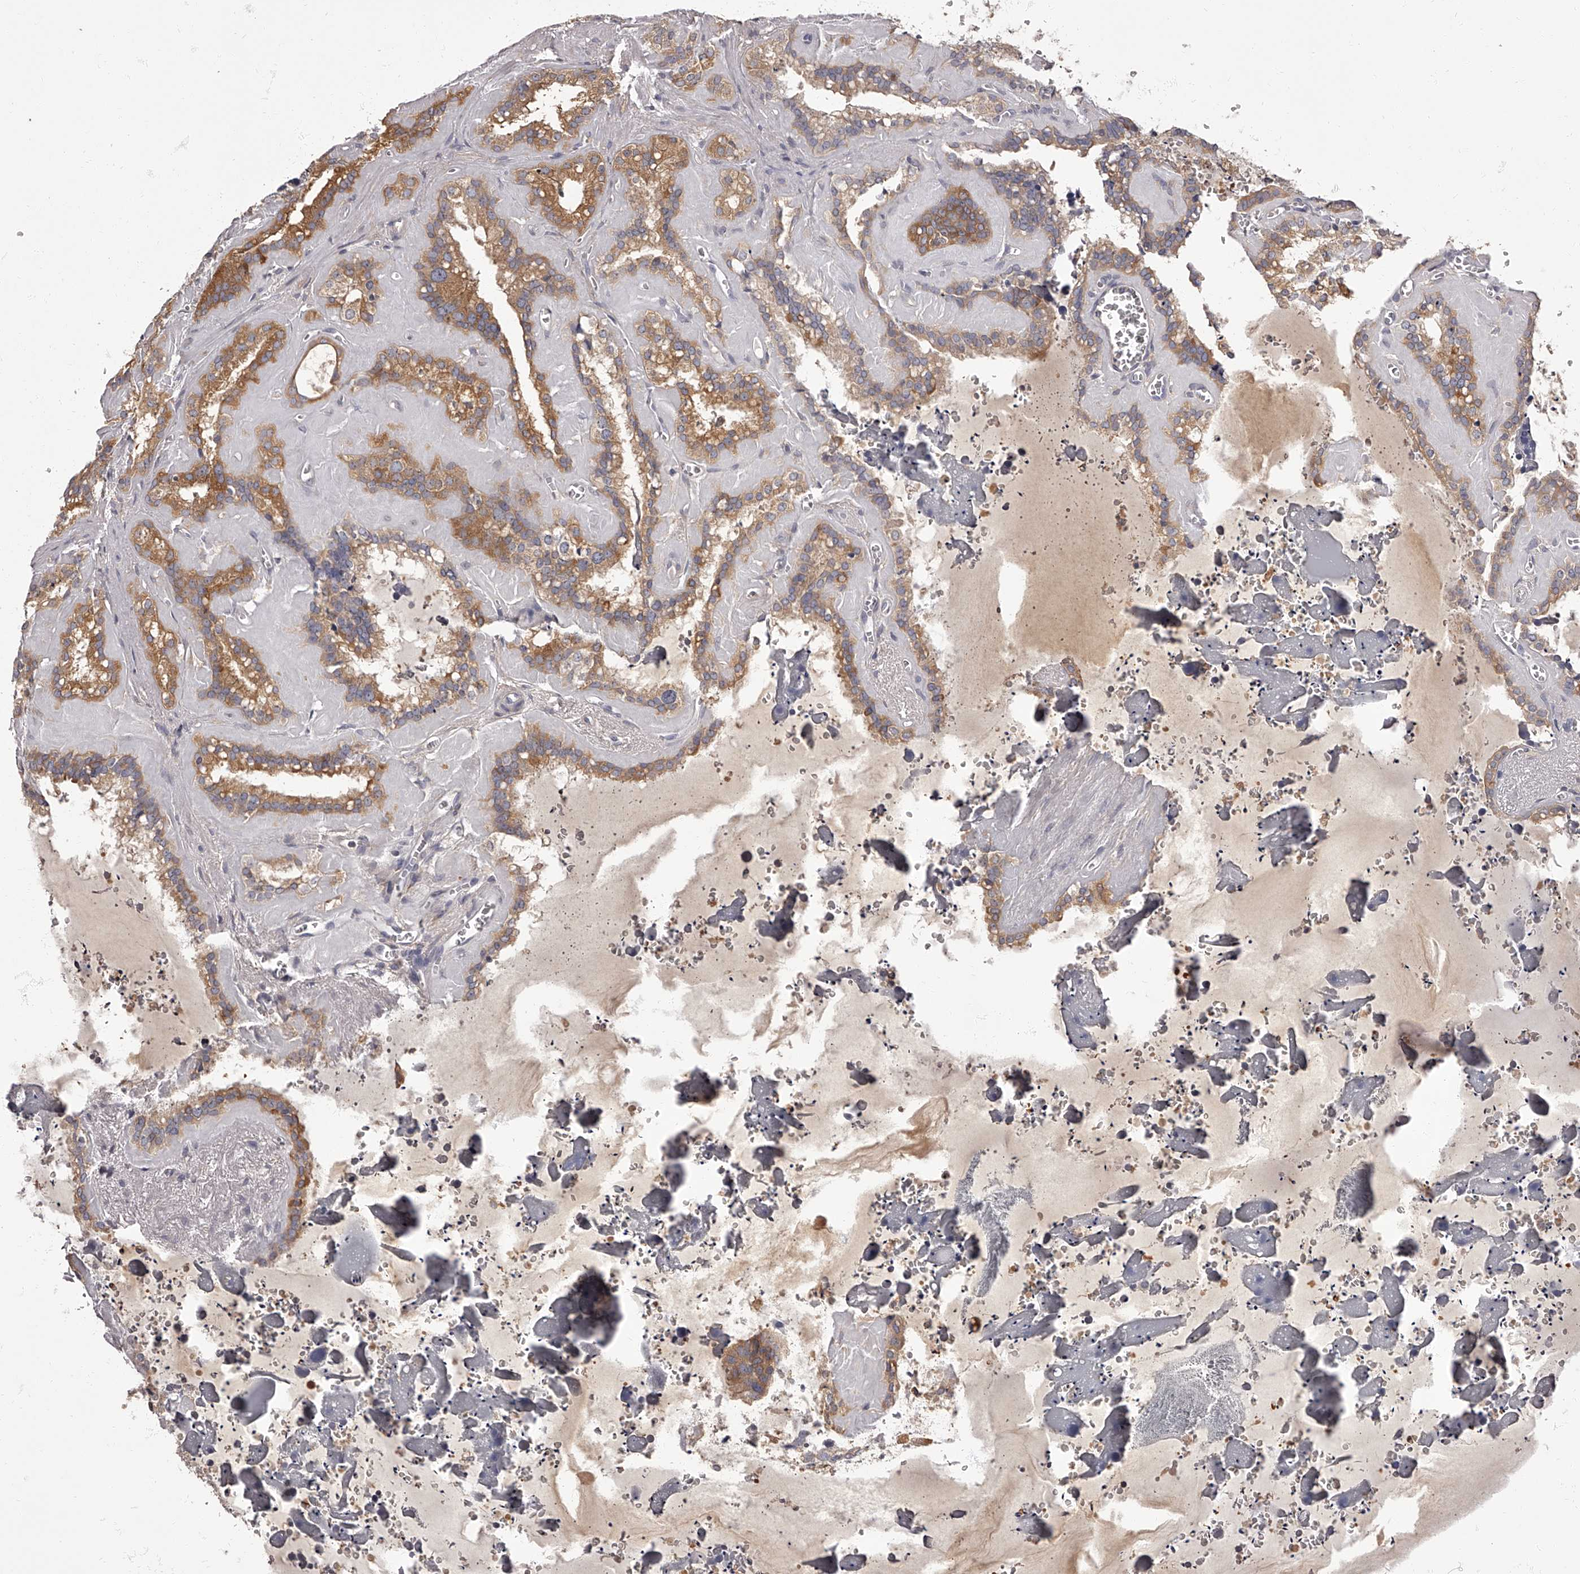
{"staining": {"intensity": "moderate", "quantity": "25%-75%", "location": "cytoplasmic/membranous"}, "tissue": "seminal vesicle", "cell_type": "Glandular cells", "image_type": "normal", "snomed": [{"axis": "morphology", "description": "Normal tissue, NOS"}, {"axis": "topography", "description": "Prostate"}, {"axis": "topography", "description": "Seminal veicle"}], "caption": "Protein staining of benign seminal vesicle exhibits moderate cytoplasmic/membranous expression in approximately 25%-75% of glandular cells.", "gene": "APEH", "patient": {"sex": "male", "age": 59}}